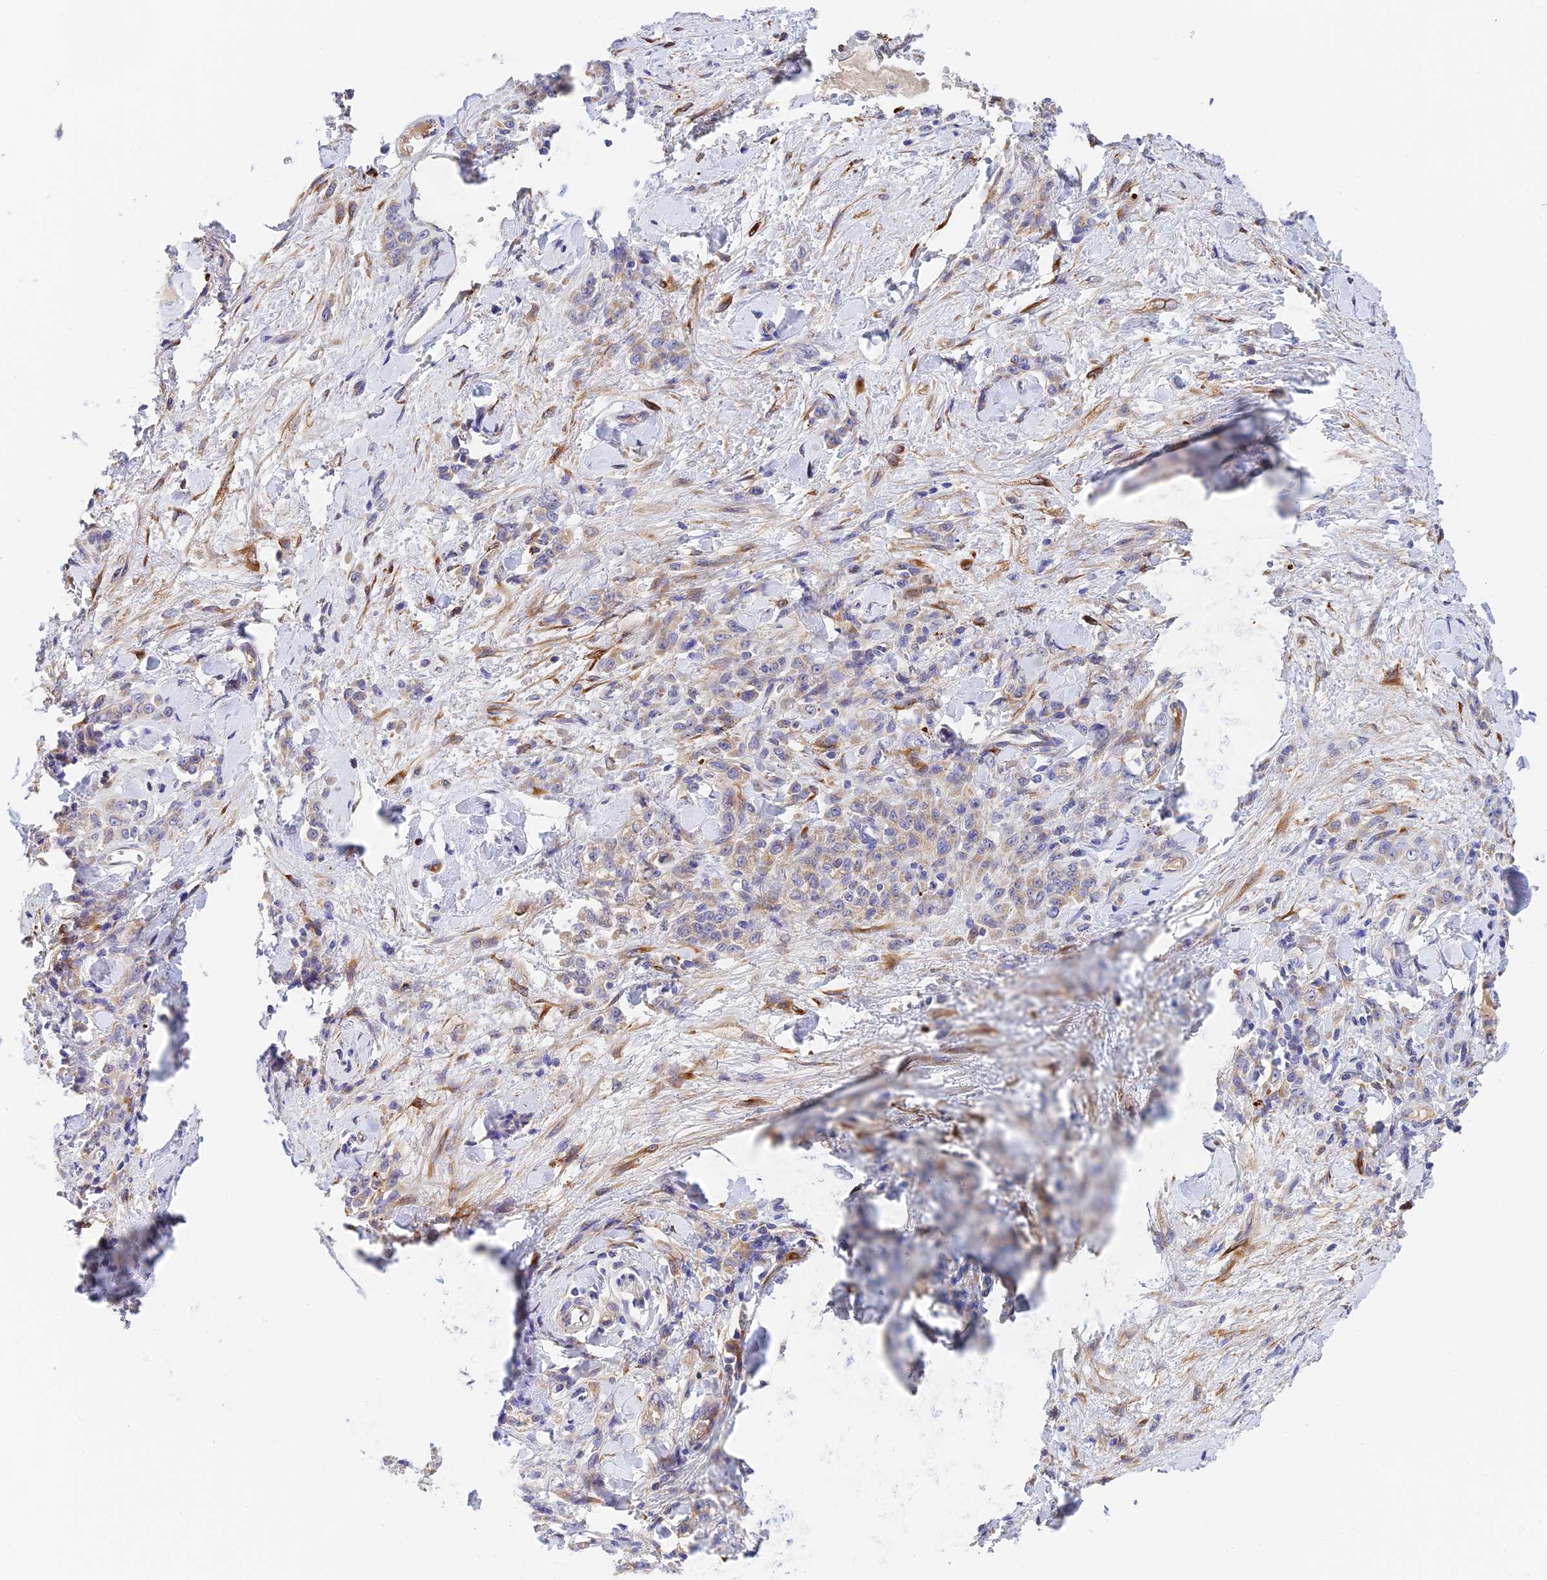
{"staining": {"intensity": "weak", "quantity": "25%-75%", "location": "cytoplasmic/membranous"}, "tissue": "stomach cancer", "cell_type": "Tumor cells", "image_type": "cancer", "snomed": [{"axis": "morphology", "description": "Normal tissue, NOS"}, {"axis": "morphology", "description": "Adenocarcinoma, NOS"}, {"axis": "topography", "description": "Stomach"}], "caption": "Immunohistochemical staining of stomach cancer (adenocarcinoma) displays weak cytoplasmic/membranous protein positivity in about 25%-75% of tumor cells.", "gene": "RANBP6", "patient": {"sex": "male", "age": 82}}